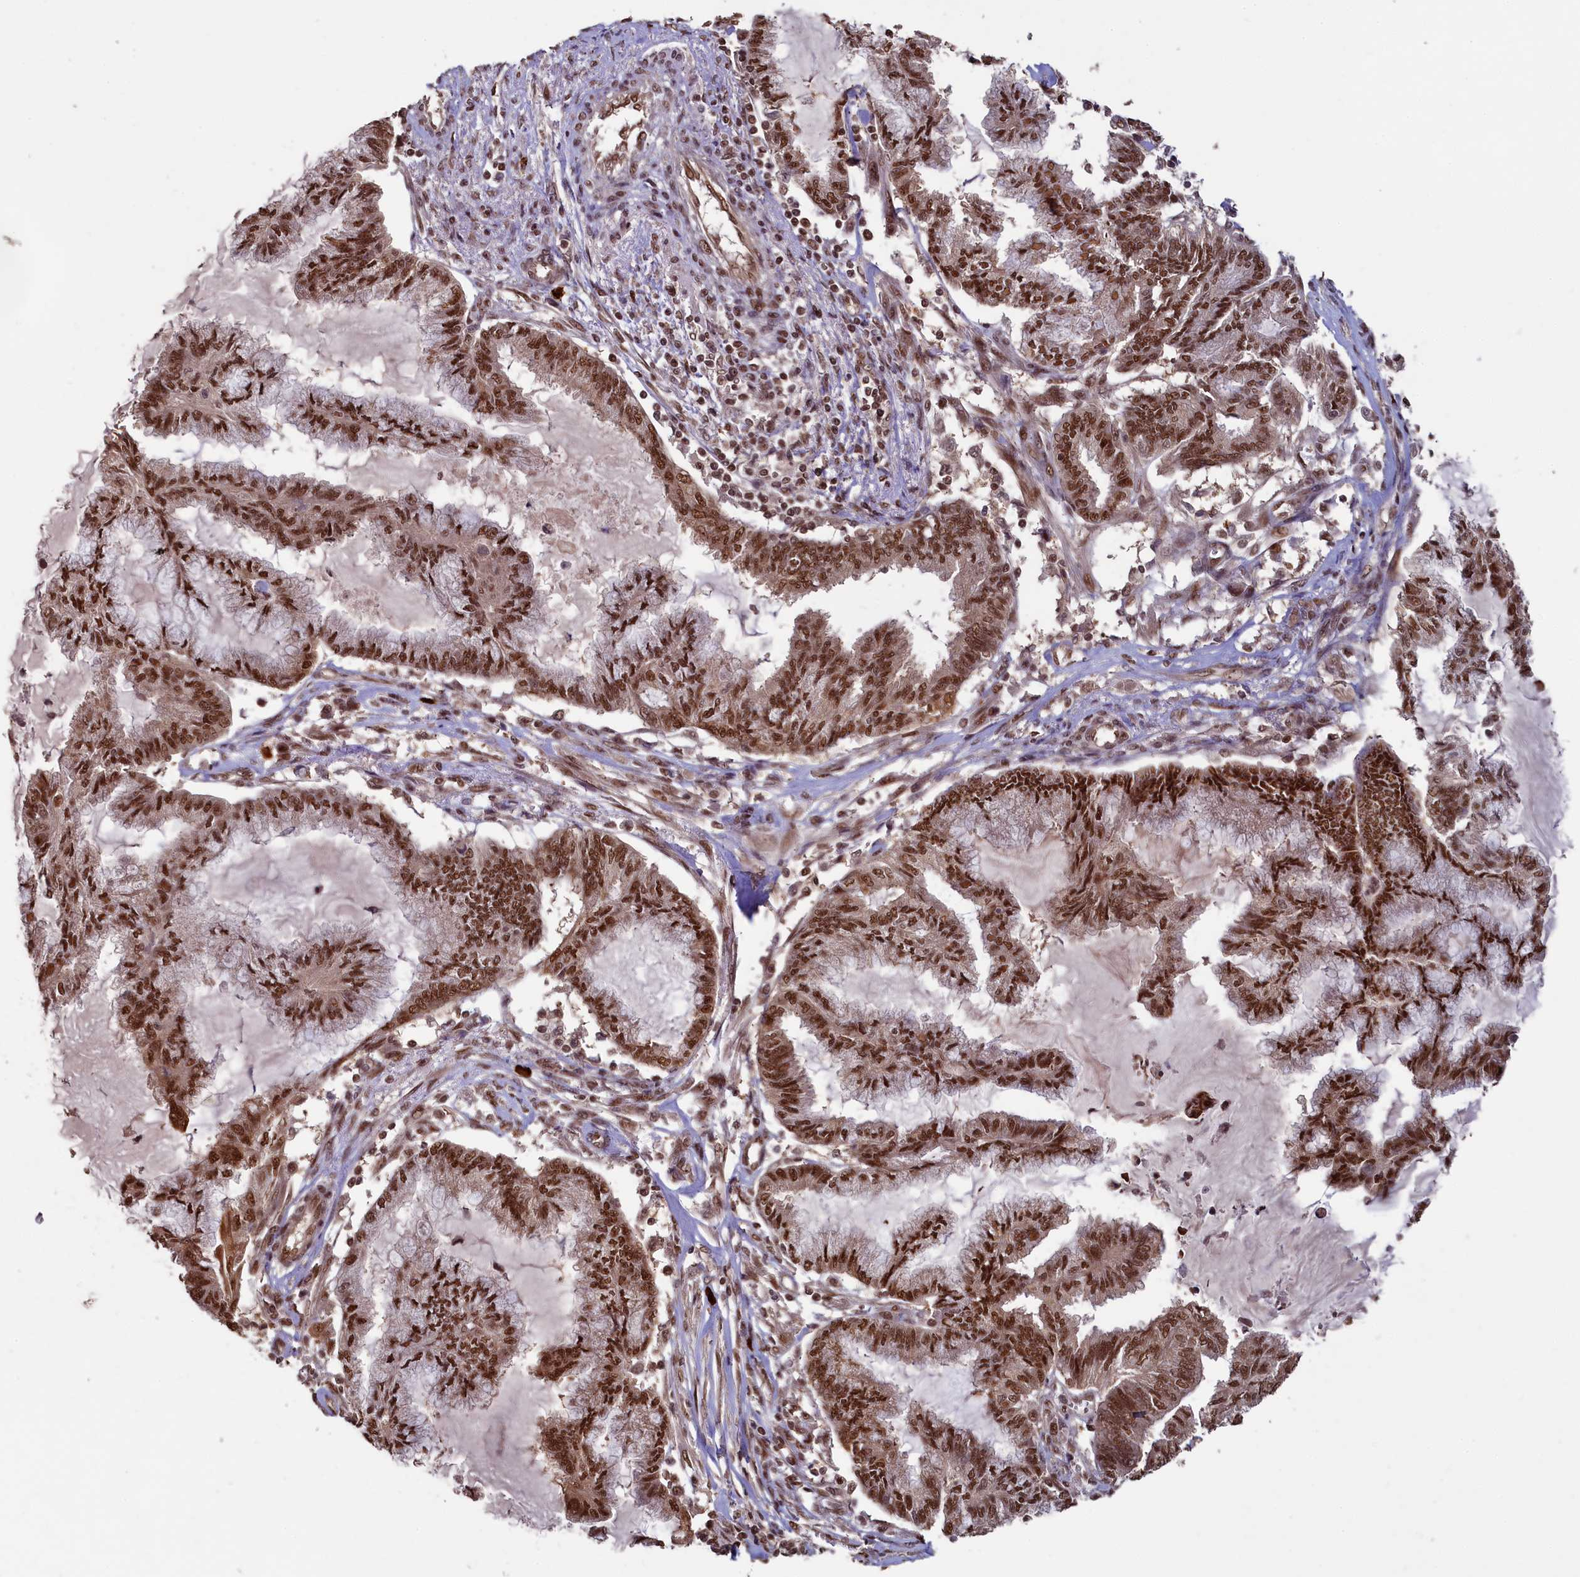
{"staining": {"intensity": "strong", "quantity": ">75%", "location": "nuclear"}, "tissue": "endometrial cancer", "cell_type": "Tumor cells", "image_type": "cancer", "snomed": [{"axis": "morphology", "description": "Adenocarcinoma, NOS"}, {"axis": "topography", "description": "Endometrium"}], "caption": "Immunohistochemical staining of human adenocarcinoma (endometrial) reveals high levels of strong nuclear expression in about >75% of tumor cells. The protein is stained brown, and the nuclei are stained in blue (DAB (3,3'-diaminobenzidine) IHC with brightfield microscopy, high magnification).", "gene": "NAE1", "patient": {"sex": "female", "age": 86}}